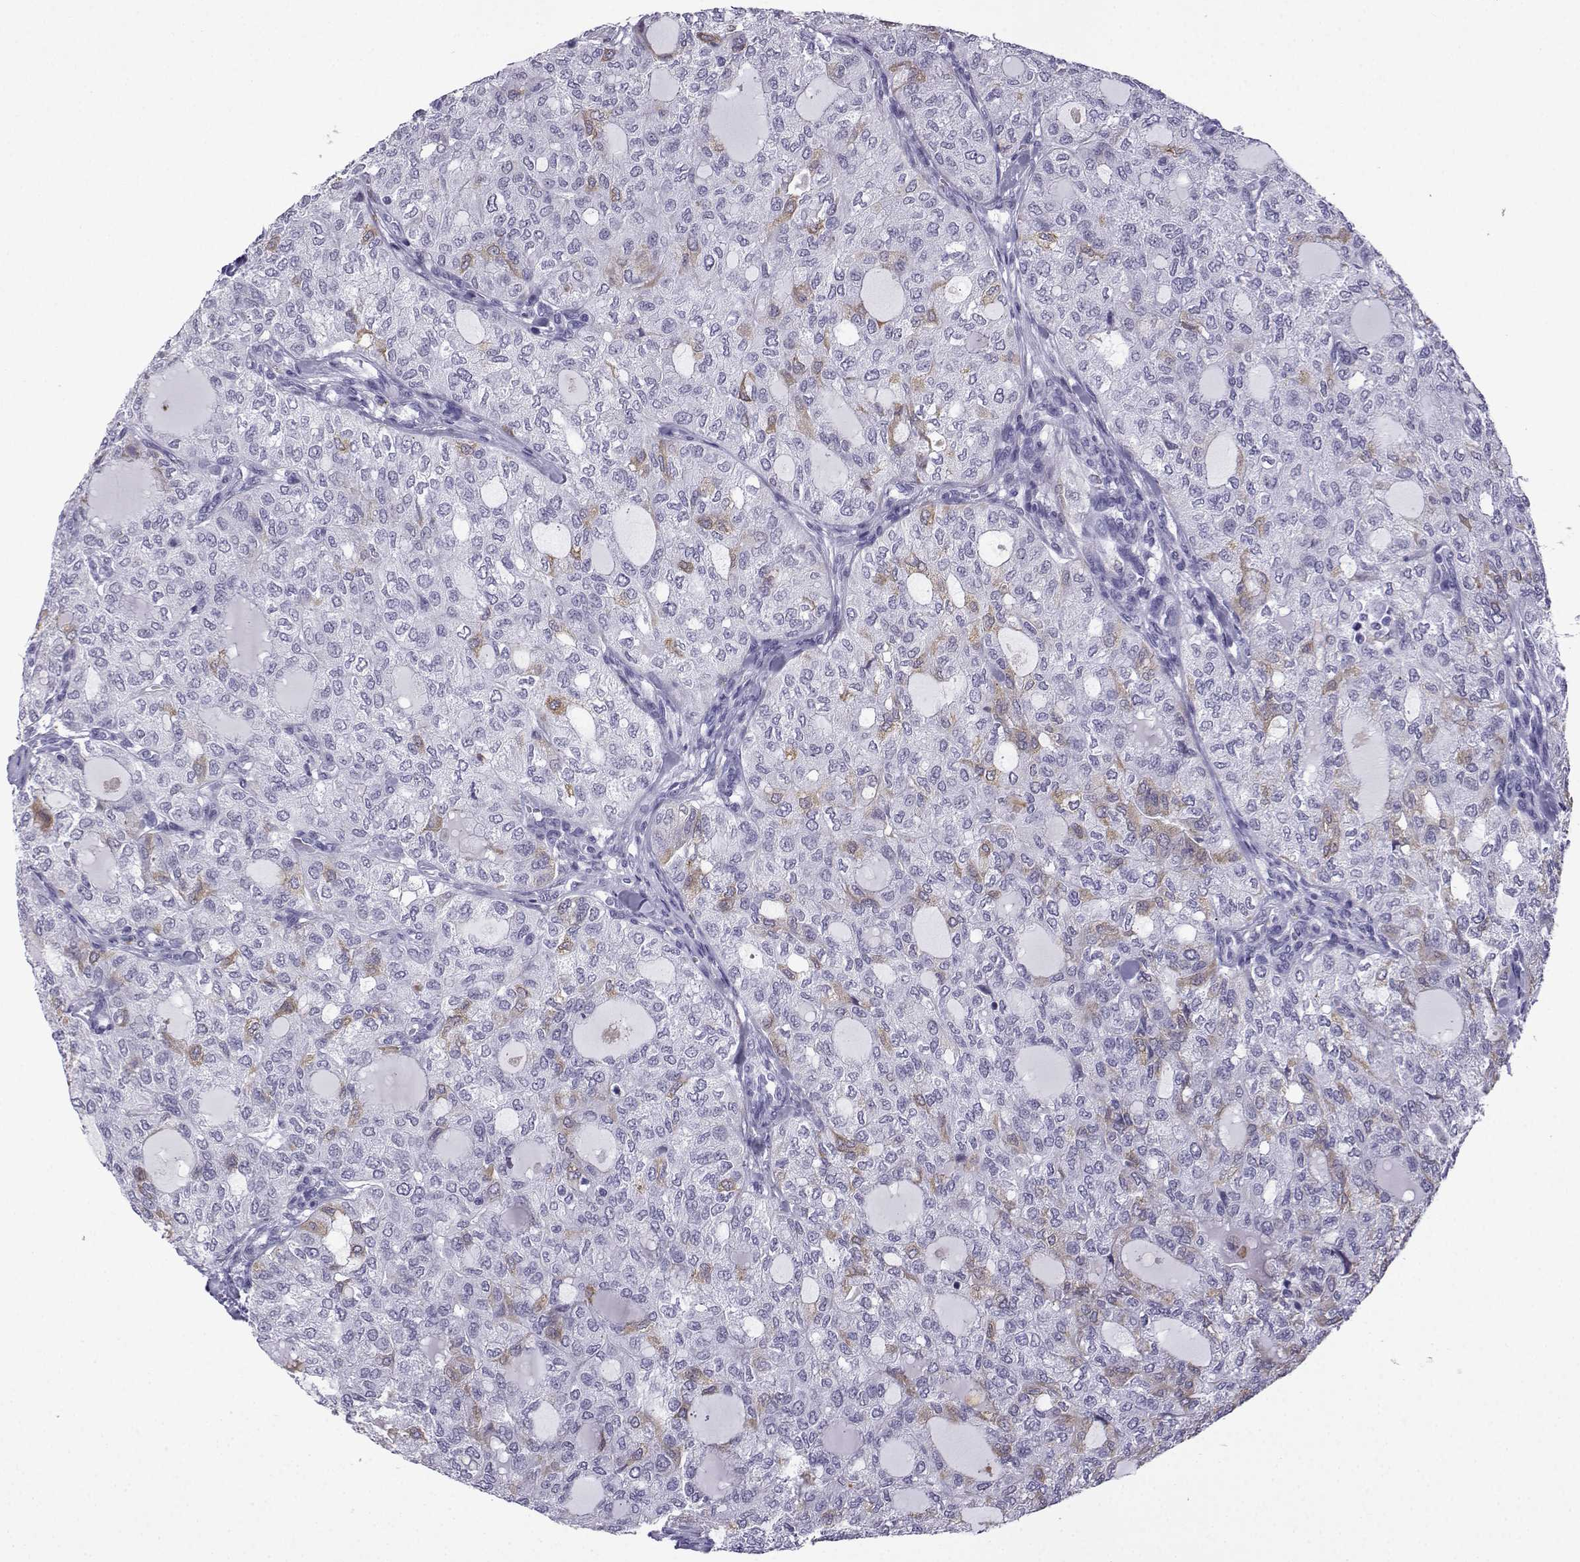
{"staining": {"intensity": "weak", "quantity": "<25%", "location": "cytoplasmic/membranous"}, "tissue": "thyroid cancer", "cell_type": "Tumor cells", "image_type": "cancer", "snomed": [{"axis": "morphology", "description": "Follicular adenoma carcinoma, NOS"}, {"axis": "topography", "description": "Thyroid gland"}], "caption": "Tumor cells are negative for brown protein staining in follicular adenoma carcinoma (thyroid).", "gene": "MRGBP", "patient": {"sex": "male", "age": 75}}